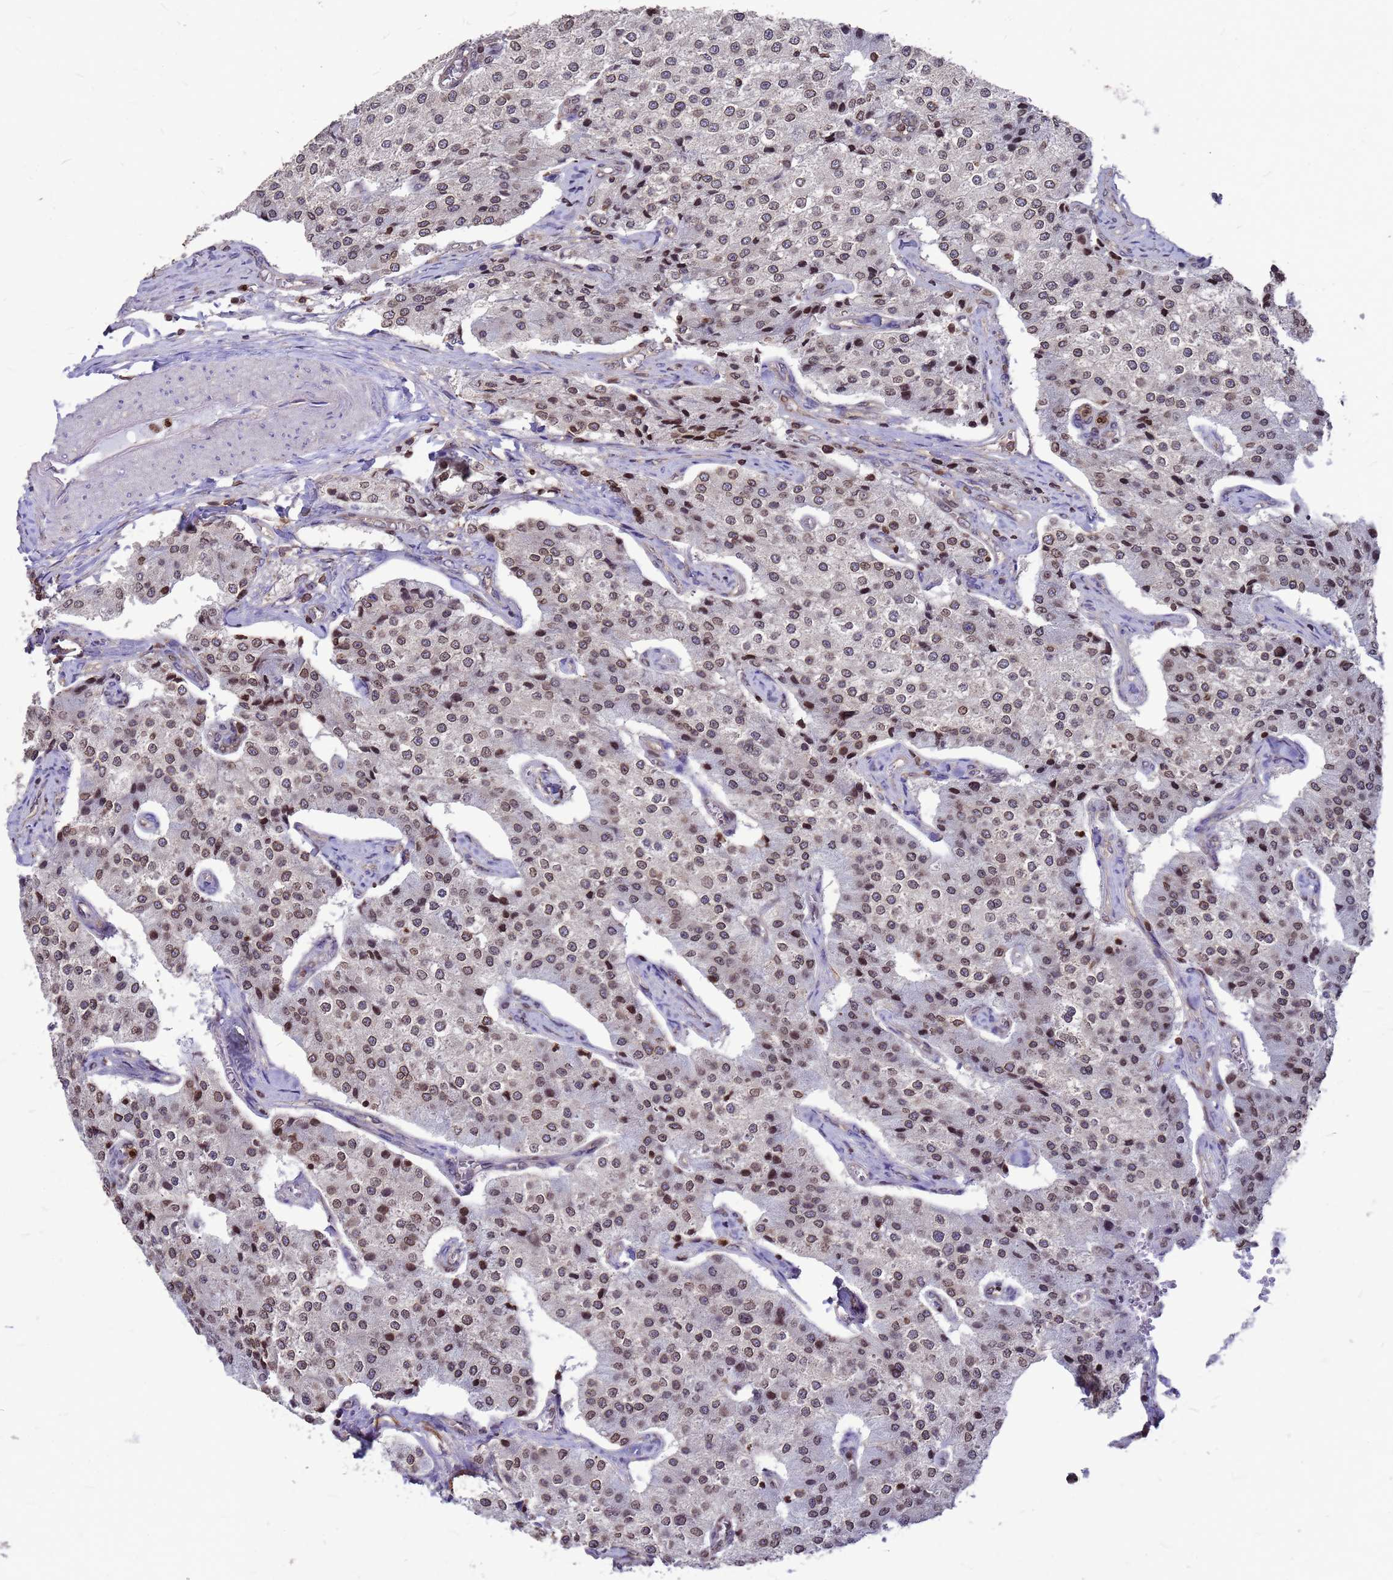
{"staining": {"intensity": "weak", "quantity": "25%-75%", "location": "nuclear"}, "tissue": "carcinoid", "cell_type": "Tumor cells", "image_type": "cancer", "snomed": [{"axis": "morphology", "description": "Carcinoid, malignant, NOS"}, {"axis": "topography", "description": "Colon"}], "caption": "Protein staining demonstrates weak nuclear staining in approximately 25%-75% of tumor cells in carcinoid (malignant).", "gene": "C1orf35", "patient": {"sex": "female", "age": 52}}